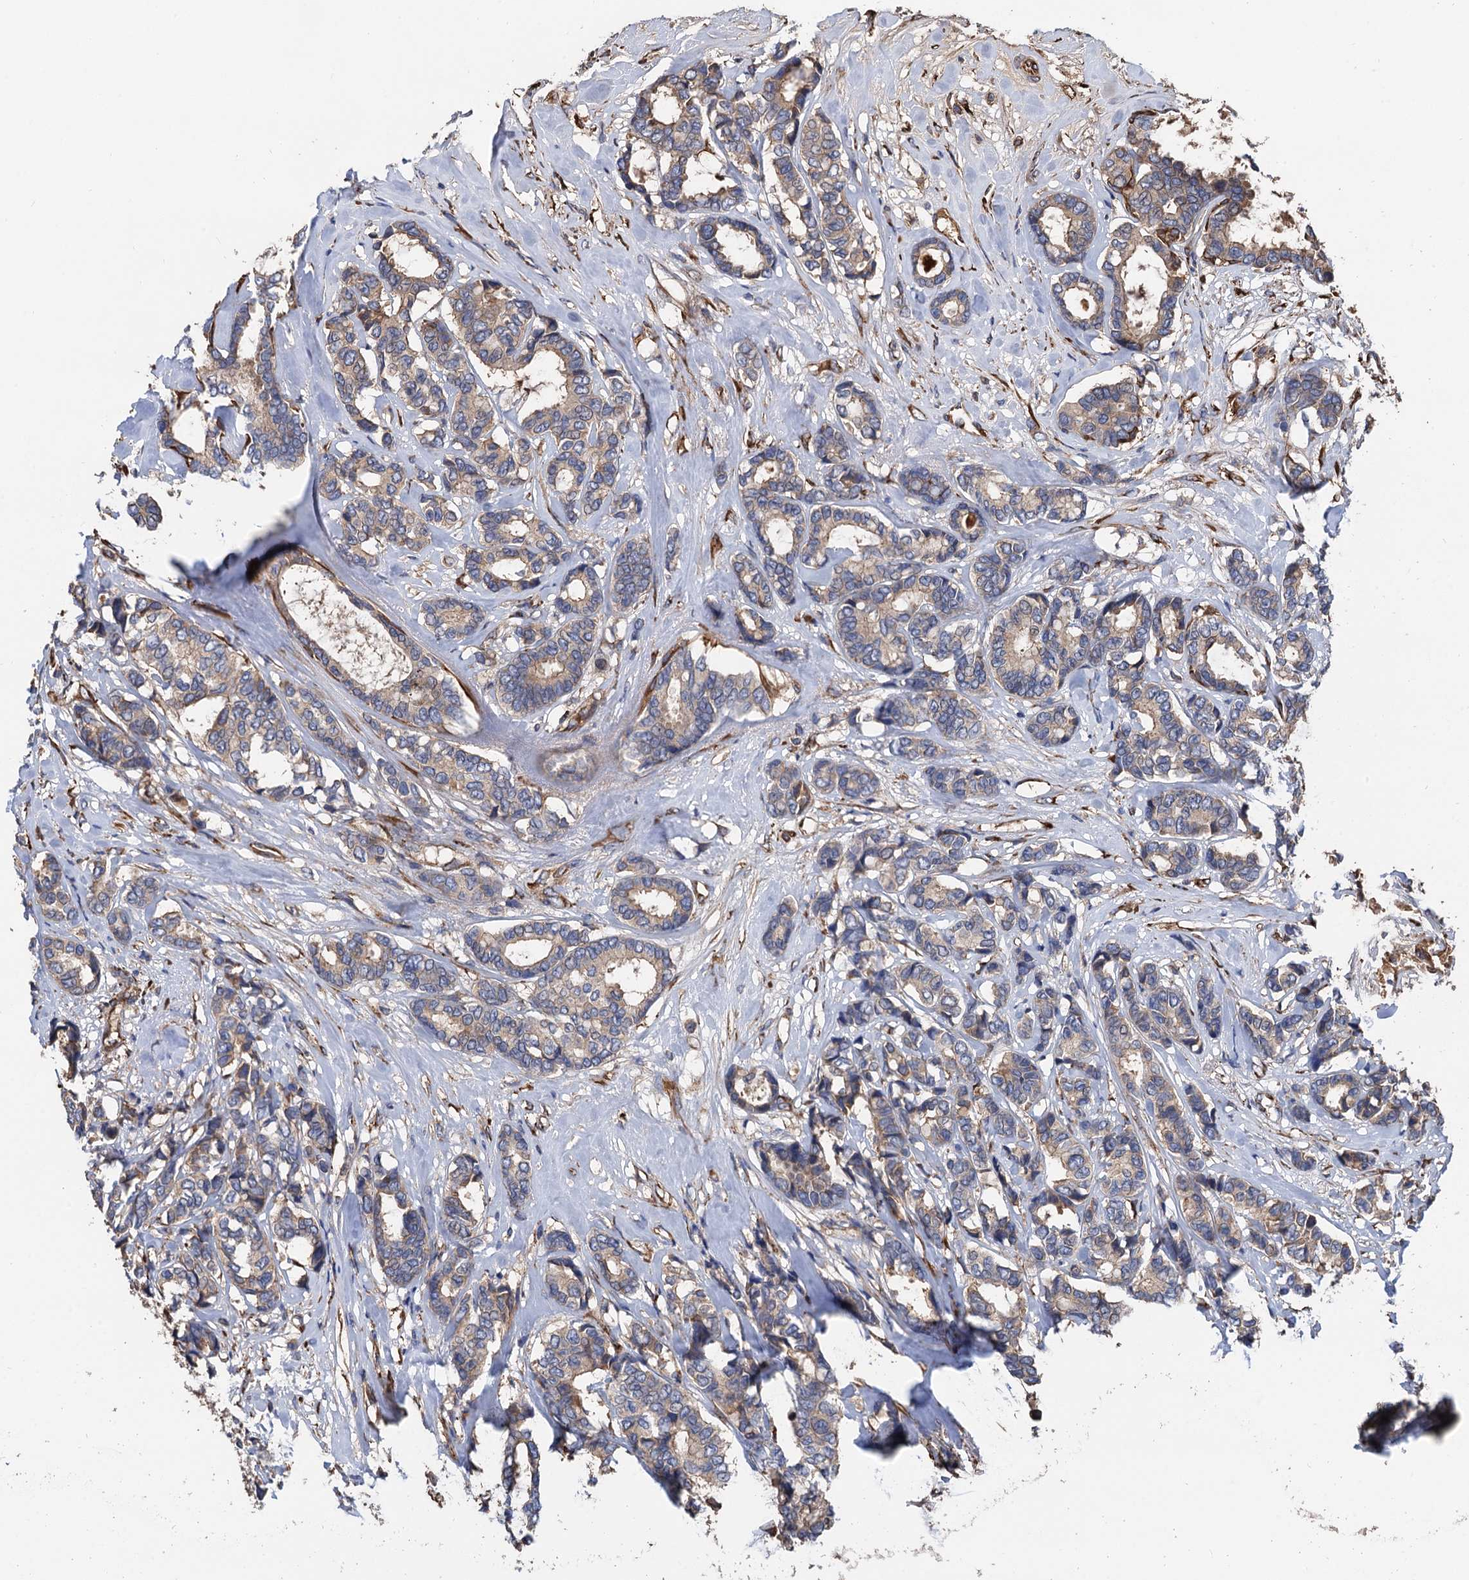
{"staining": {"intensity": "weak", "quantity": "<25%", "location": "cytoplasmic/membranous"}, "tissue": "breast cancer", "cell_type": "Tumor cells", "image_type": "cancer", "snomed": [{"axis": "morphology", "description": "Duct carcinoma"}, {"axis": "topography", "description": "Breast"}], "caption": "The micrograph reveals no staining of tumor cells in breast cancer.", "gene": "CNNM1", "patient": {"sex": "female", "age": 87}}